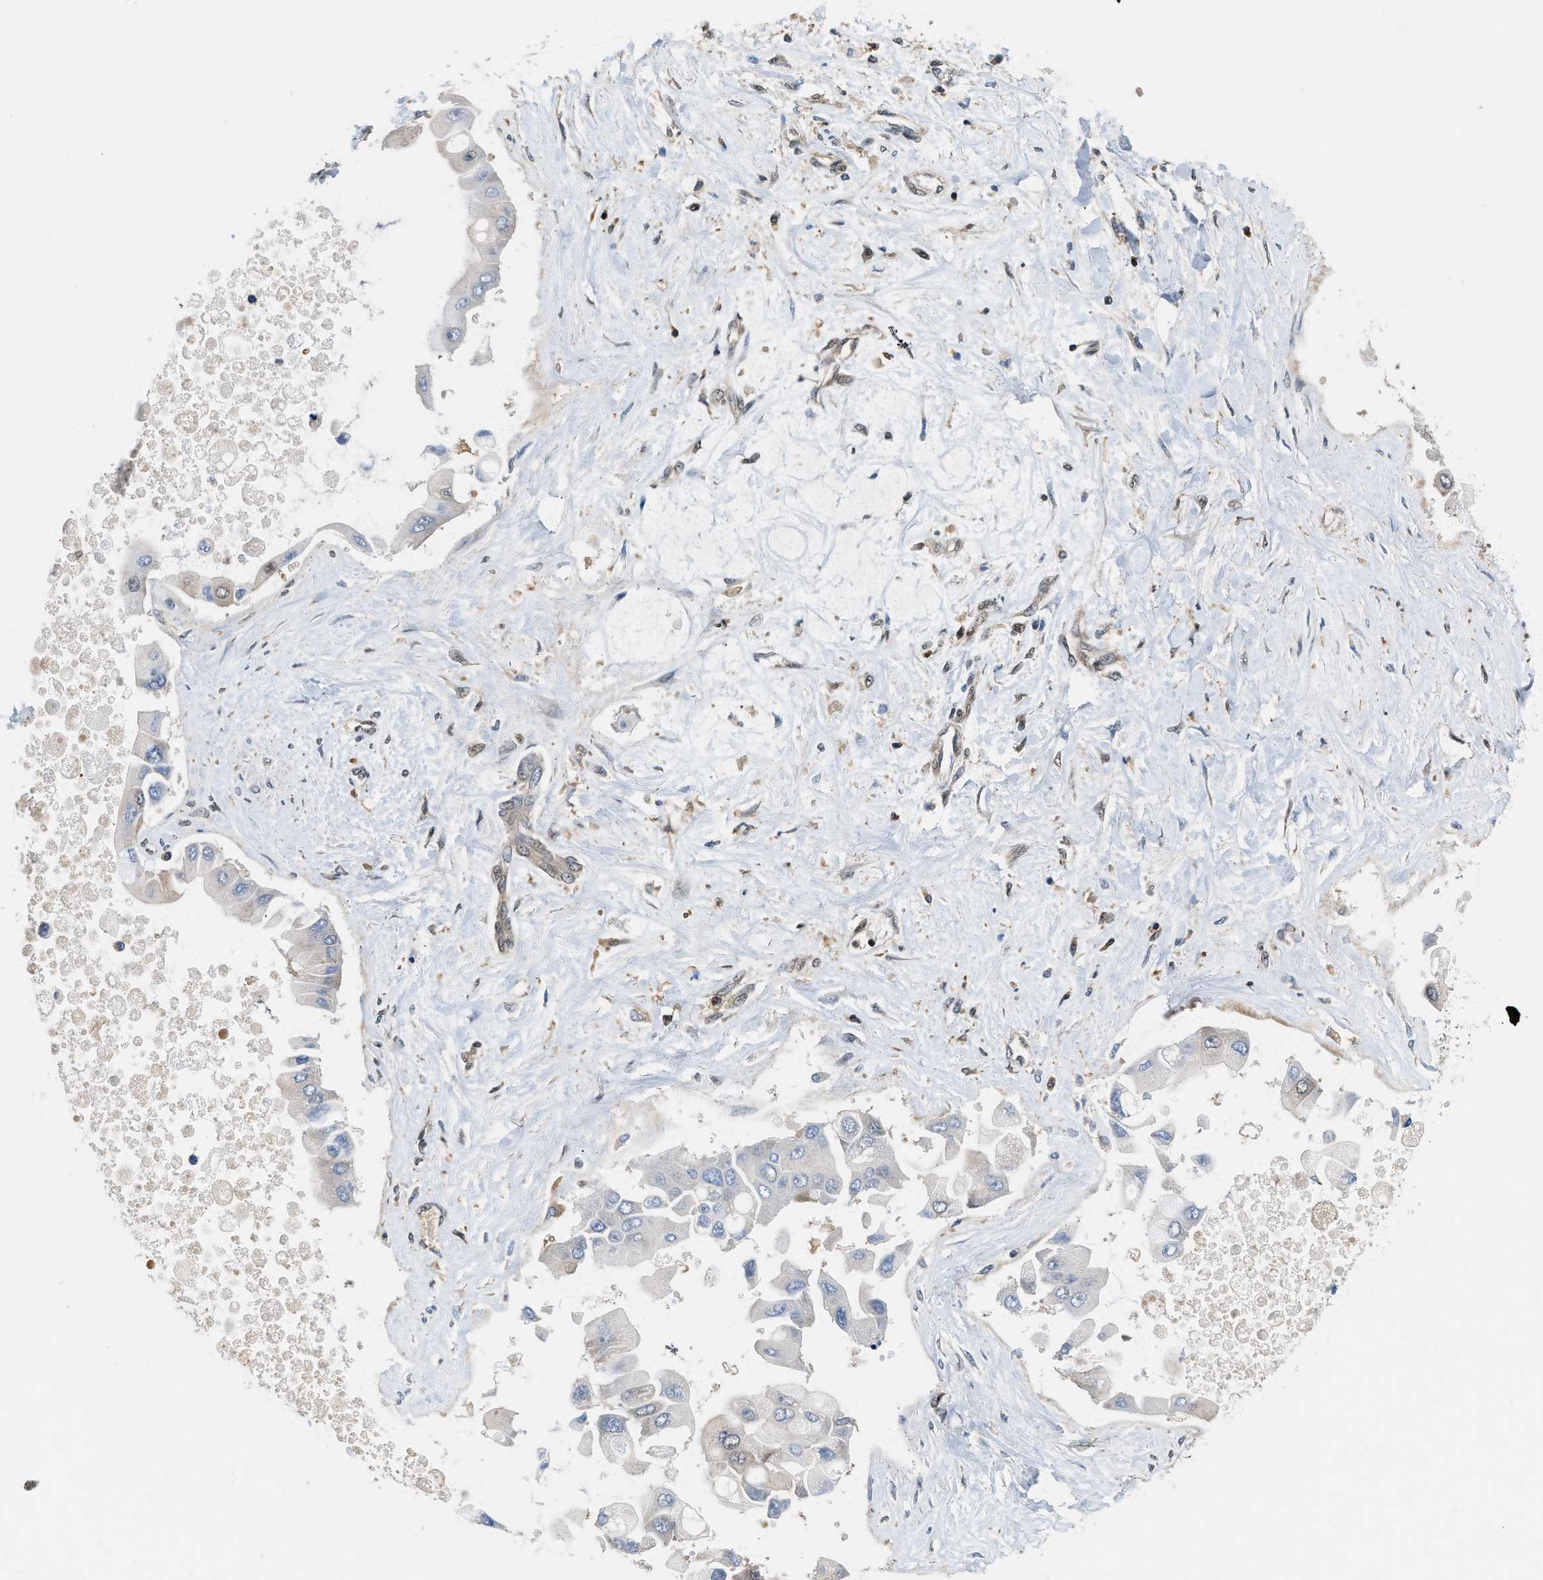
{"staining": {"intensity": "weak", "quantity": "<25%", "location": "cytoplasmic/membranous,nuclear"}, "tissue": "liver cancer", "cell_type": "Tumor cells", "image_type": "cancer", "snomed": [{"axis": "morphology", "description": "Cholangiocarcinoma"}, {"axis": "topography", "description": "Liver"}], "caption": "A micrograph of liver cancer stained for a protein displays no brown staining in tumor cells. The staining was performed using DAB (3,3'-diaminobenzidine) to visualize the protein expression in brown, while the nuclei were stained in blue with hematoxylin (Magnification: 20x).", "gene": "ATF7IP", "patient": {"sex": "male", "age": 50}}